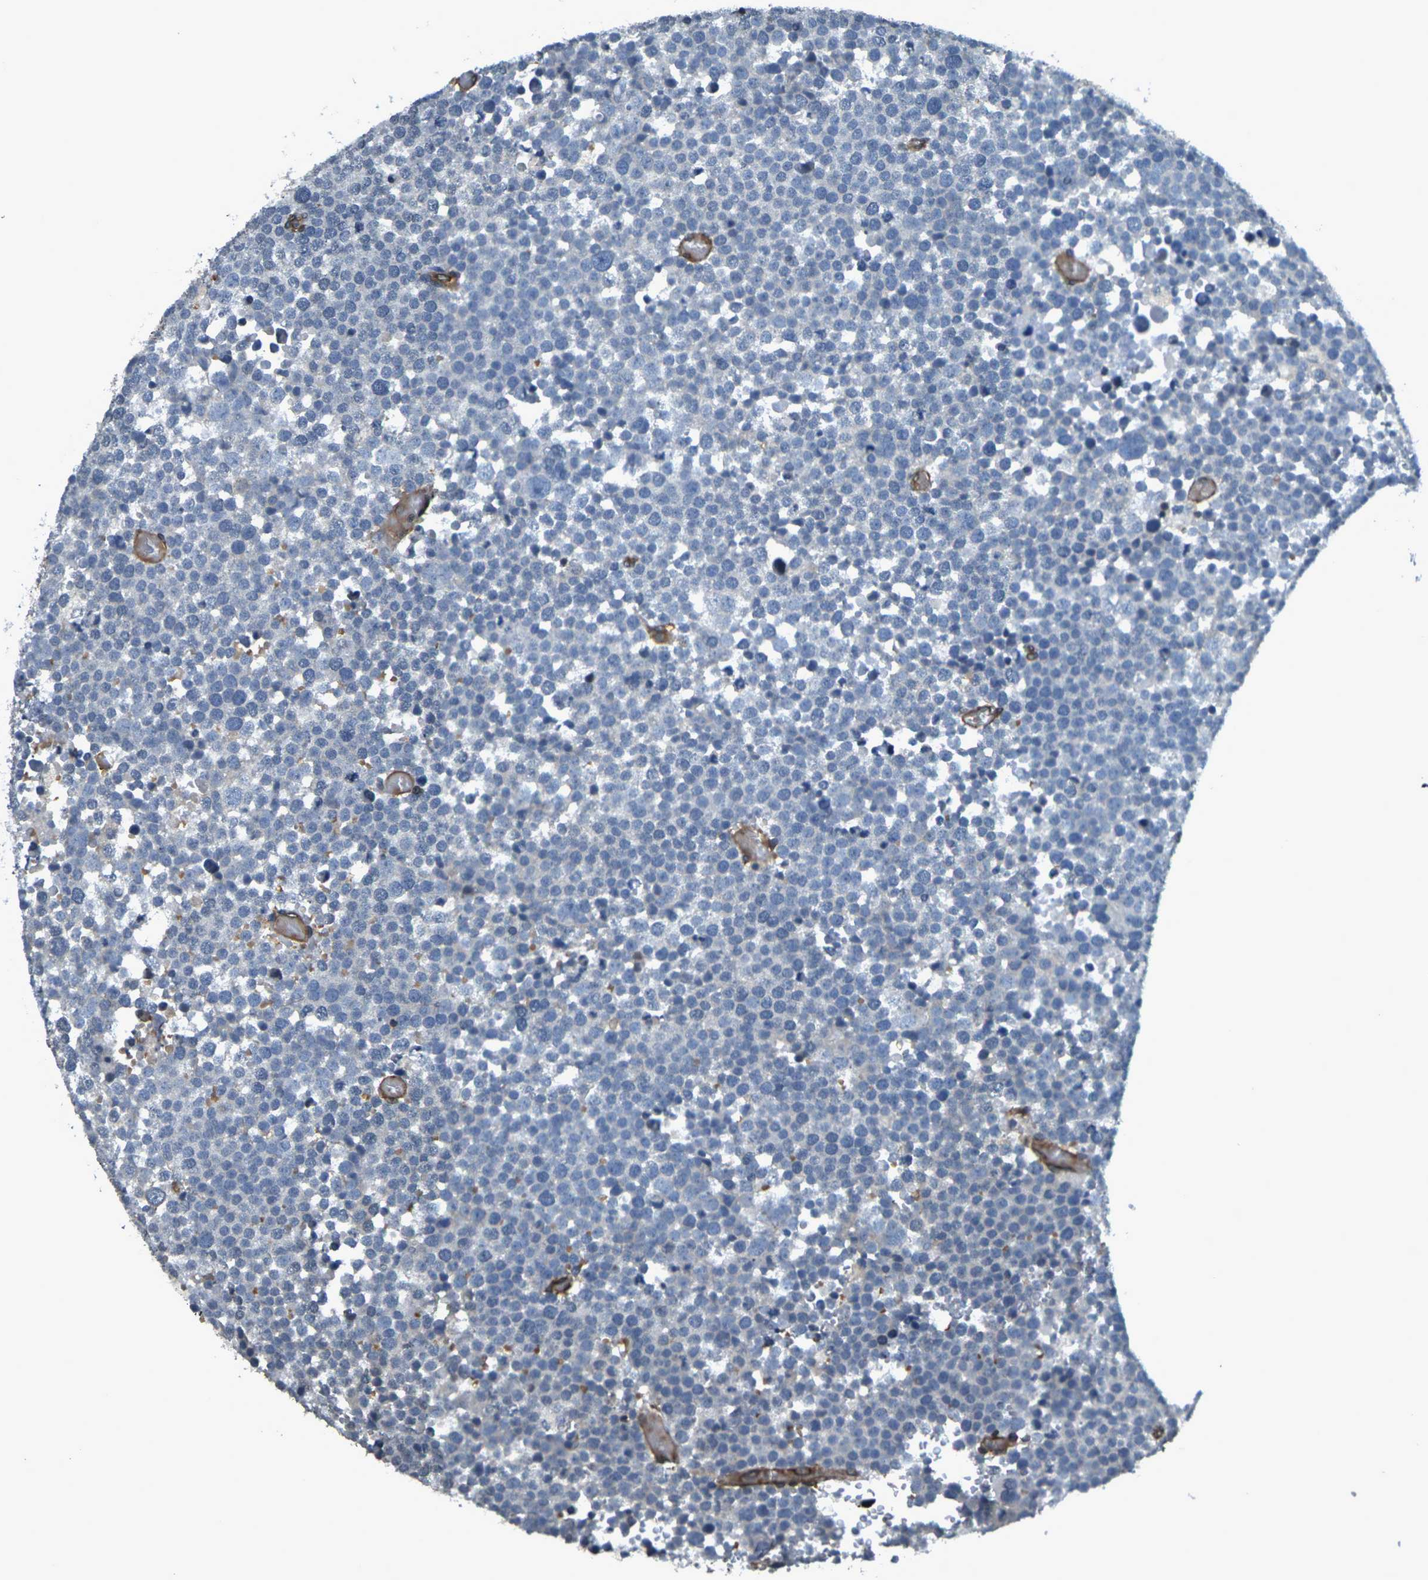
{"staining": {"intensity": "negative", "quantity": "none", "location": "none"}, "tissue": "testis cancer", "cell_type": "Tumor cells", "image_type": "cancer", "snomed": [{"axis": "morphology", "description": "Seminoma, NOS"}, {"axis": "topography", "description": "Testis"}], "caption": "DAB (3,3'-diaminobenzidine) immunohistochemical staining of testis cancer (seminoma) displays no significant expression in tumor cells.", "gene": "CAST", "patient": {"sex": "male", "age": 71}}